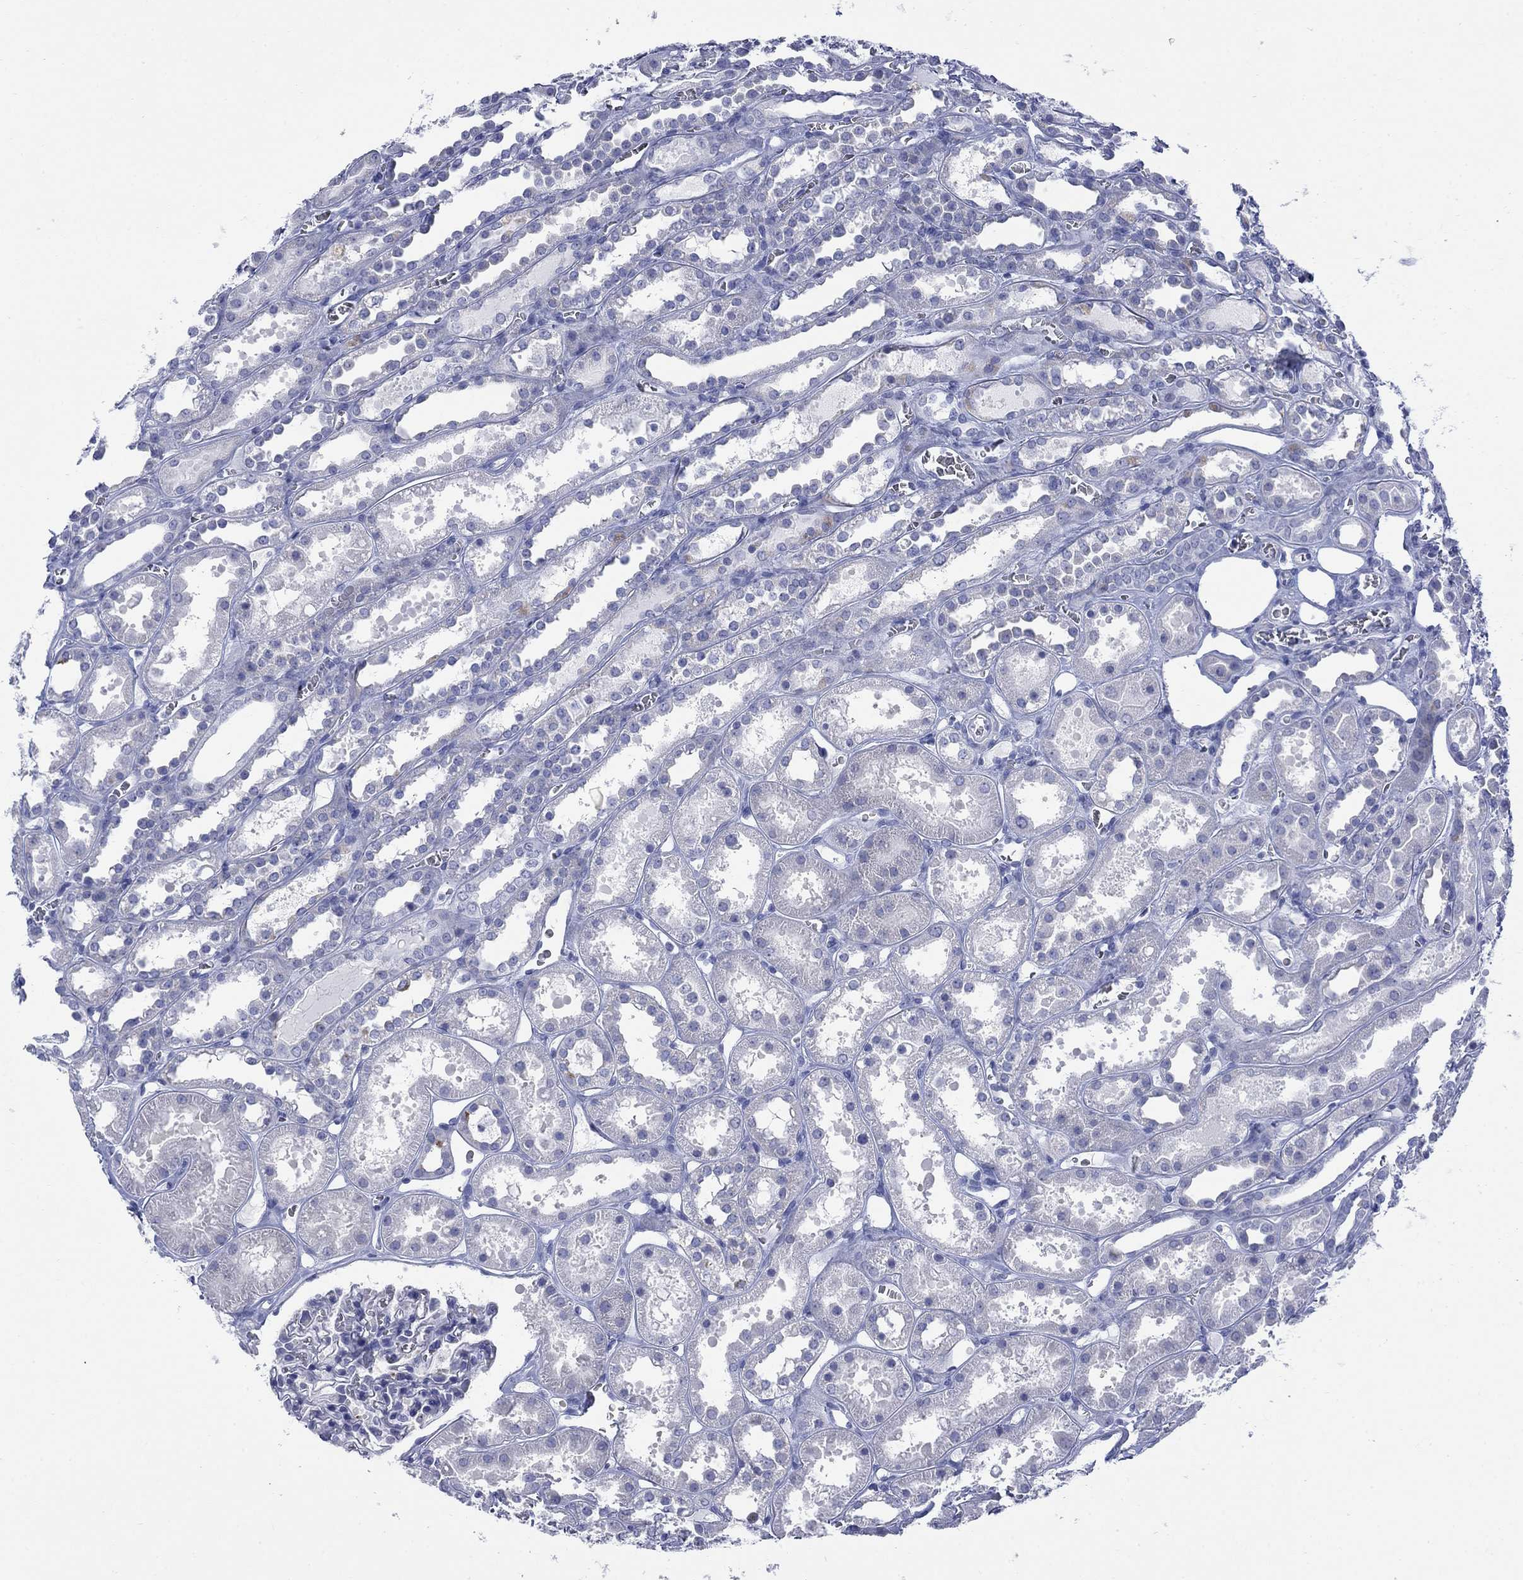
{"staining": {"intensity": "negative", "quantity": "none", "location": "none"}, "tissue": "kidney", "cell_type": "Cells in glomeruli", "image_type": "normal", "snomed": [{"axis": "morphology", "description": "Normal tissue, NOS"}, {"axis": "topography", "description": "Kidney"}], "caption": "Human kidney stained for a protein using immunohistochemistry (IHC) reveals no positivity in cells in glomeruli.", "gene": "IGF2BP3", "patient": {"sex": "female", "age": 41}}